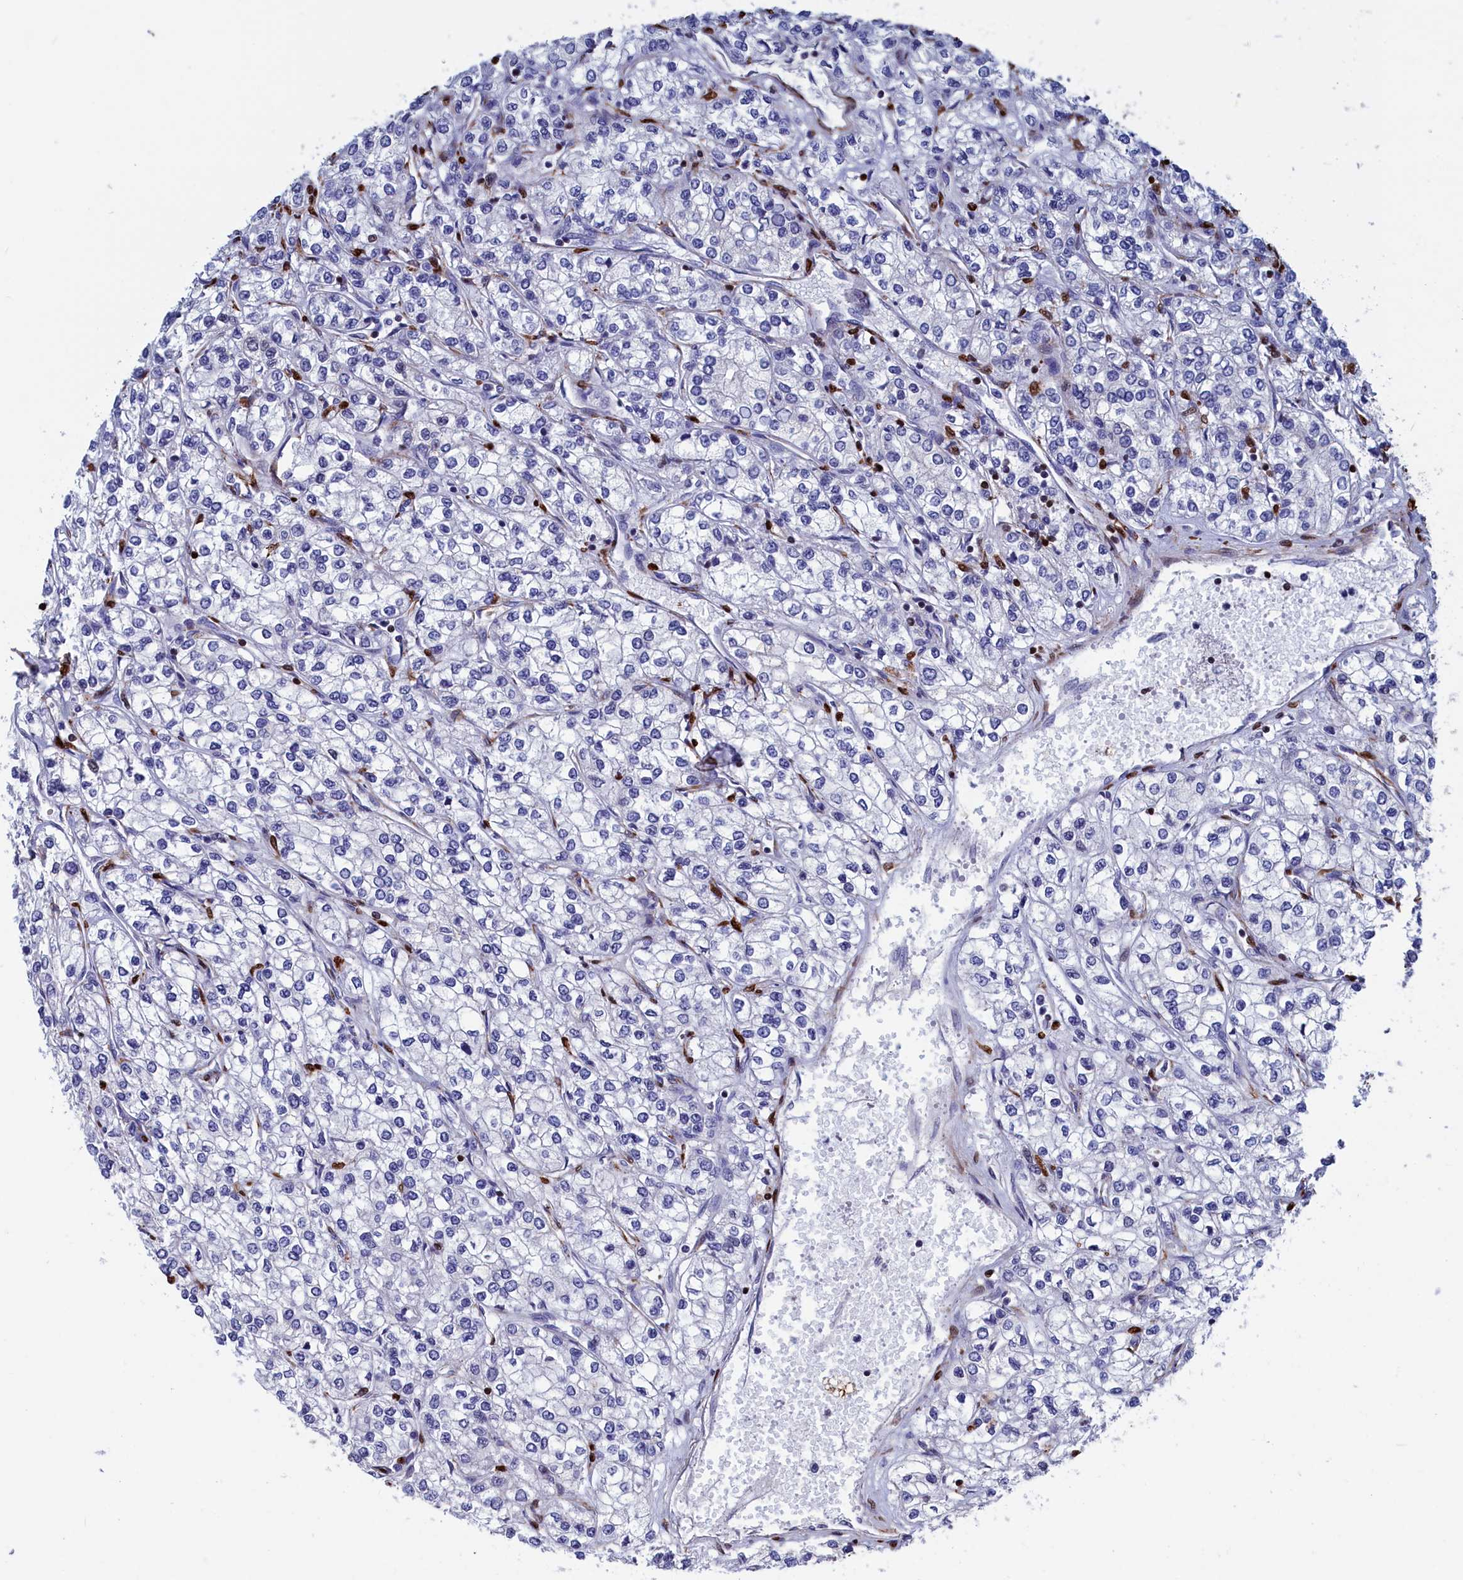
{"staining": {"intensity": "negative", "quantity": "none", "location": "none"}, "tissue": "renal cancer", "cell_type": "Tumor cells", "image_type": "cancer", "snomed": [{"axis": "morphology", "description": "Adenocarcinoma, NOS"}, {"axis": "topography", "description": "Kidney"}], "caption": "The histopathology image shows no staining of tumor cells in adenocarcinoma (renal). Nuclei are stained in blue.", "gene": "CRIP1", "patient": {"sex": "male", "age": 80}}